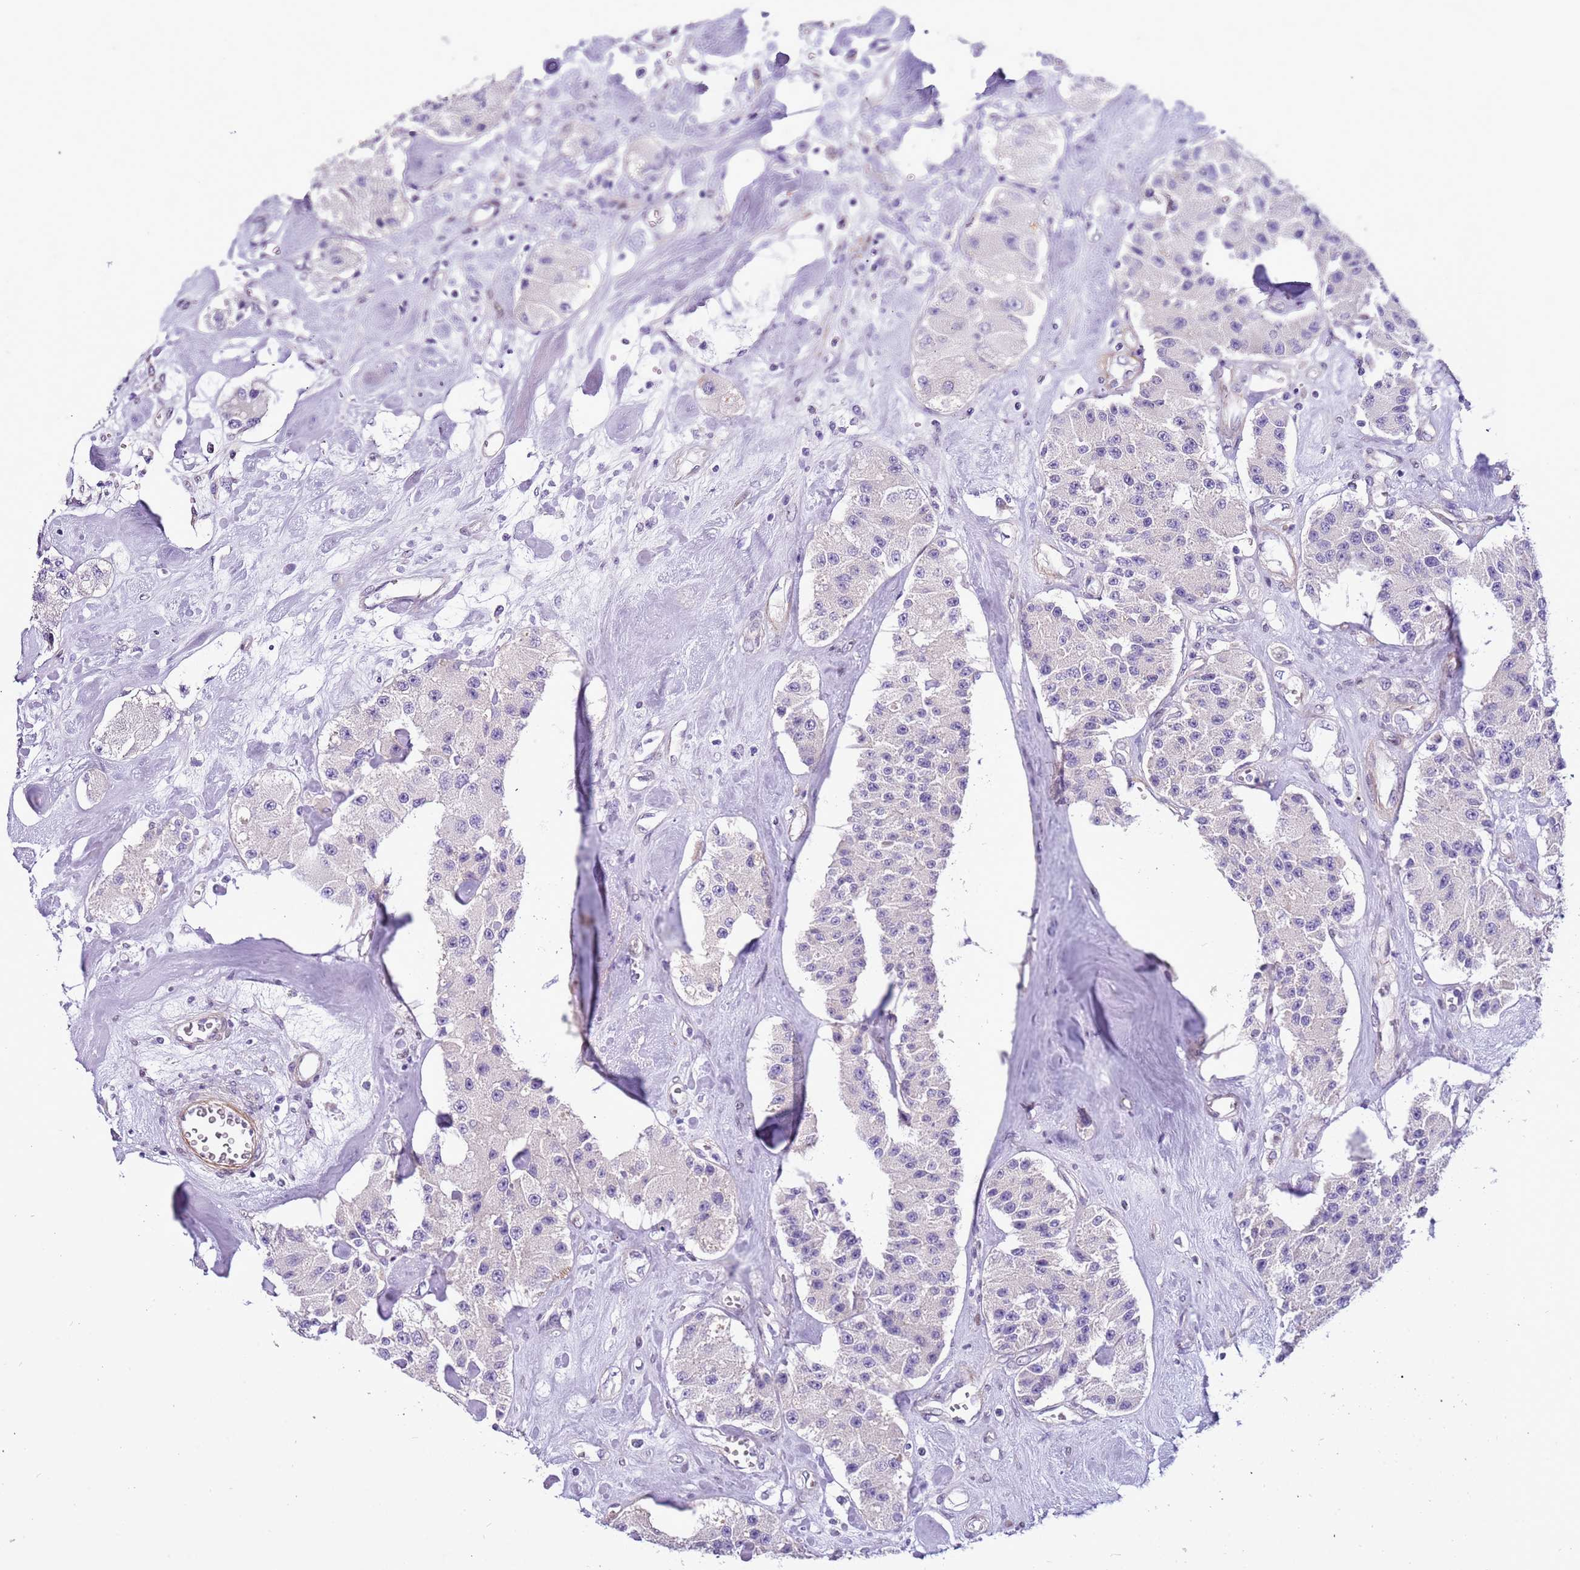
{"staining": {"intensity": "negative", "quantity": "none", "location": "none"}, "tissue": "carcinoid", "cell_type": "Tumor cells", "image_type": "cancer", "snomed": [{"axis": "morphology", "description": "Carcinoid, malignant, NOS"}, {"axis": "topography", "description": "Pancreas"}], "caption": "There is no significant staining in tumor cells of malignant carcinoid.", "gene": "PLEKHH1", "patient": {"sex": "male", "age": 41}}